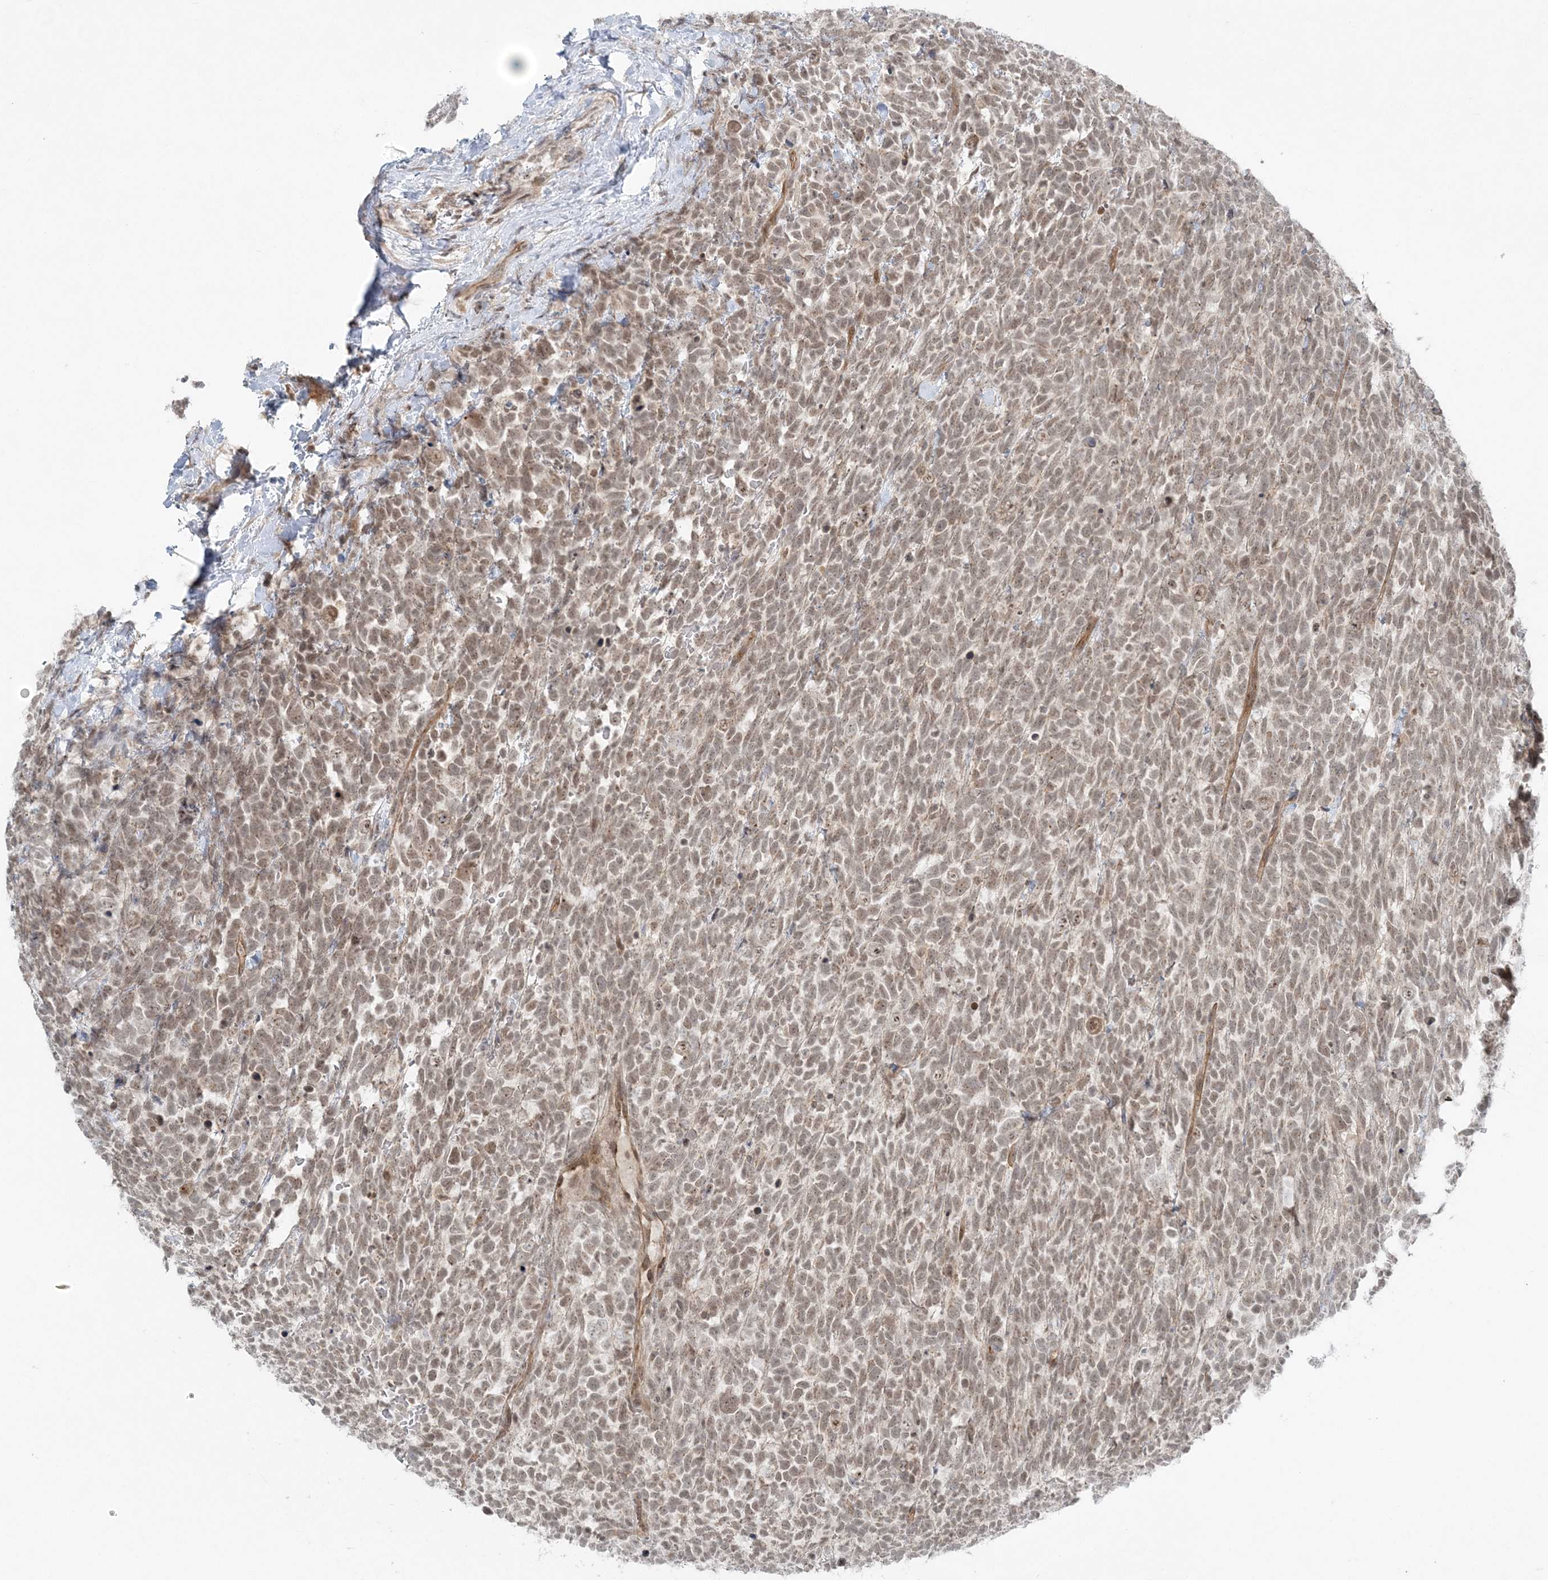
{"staining": {"intensity": "weak", "quantity": ">75%", "location": "nuclear"}, "tissue": "urothelial cancer", "cell_type": "Tumor cells", "image_type": "cancer", "snomed": [{"axis": "morphology", "description": "Urothelial carcinoma, High grade"}, {"axis": "topography", "description": "Urinary bladder"}], "caption": "An IHC histopathology image of tumor tissue is shown. Protein staining in brown highlights weak nuclear positivity in urothelial cancer within tumor cells.", "gene": "ATP11A", "patient": {"sex": "female", "age": 82}}